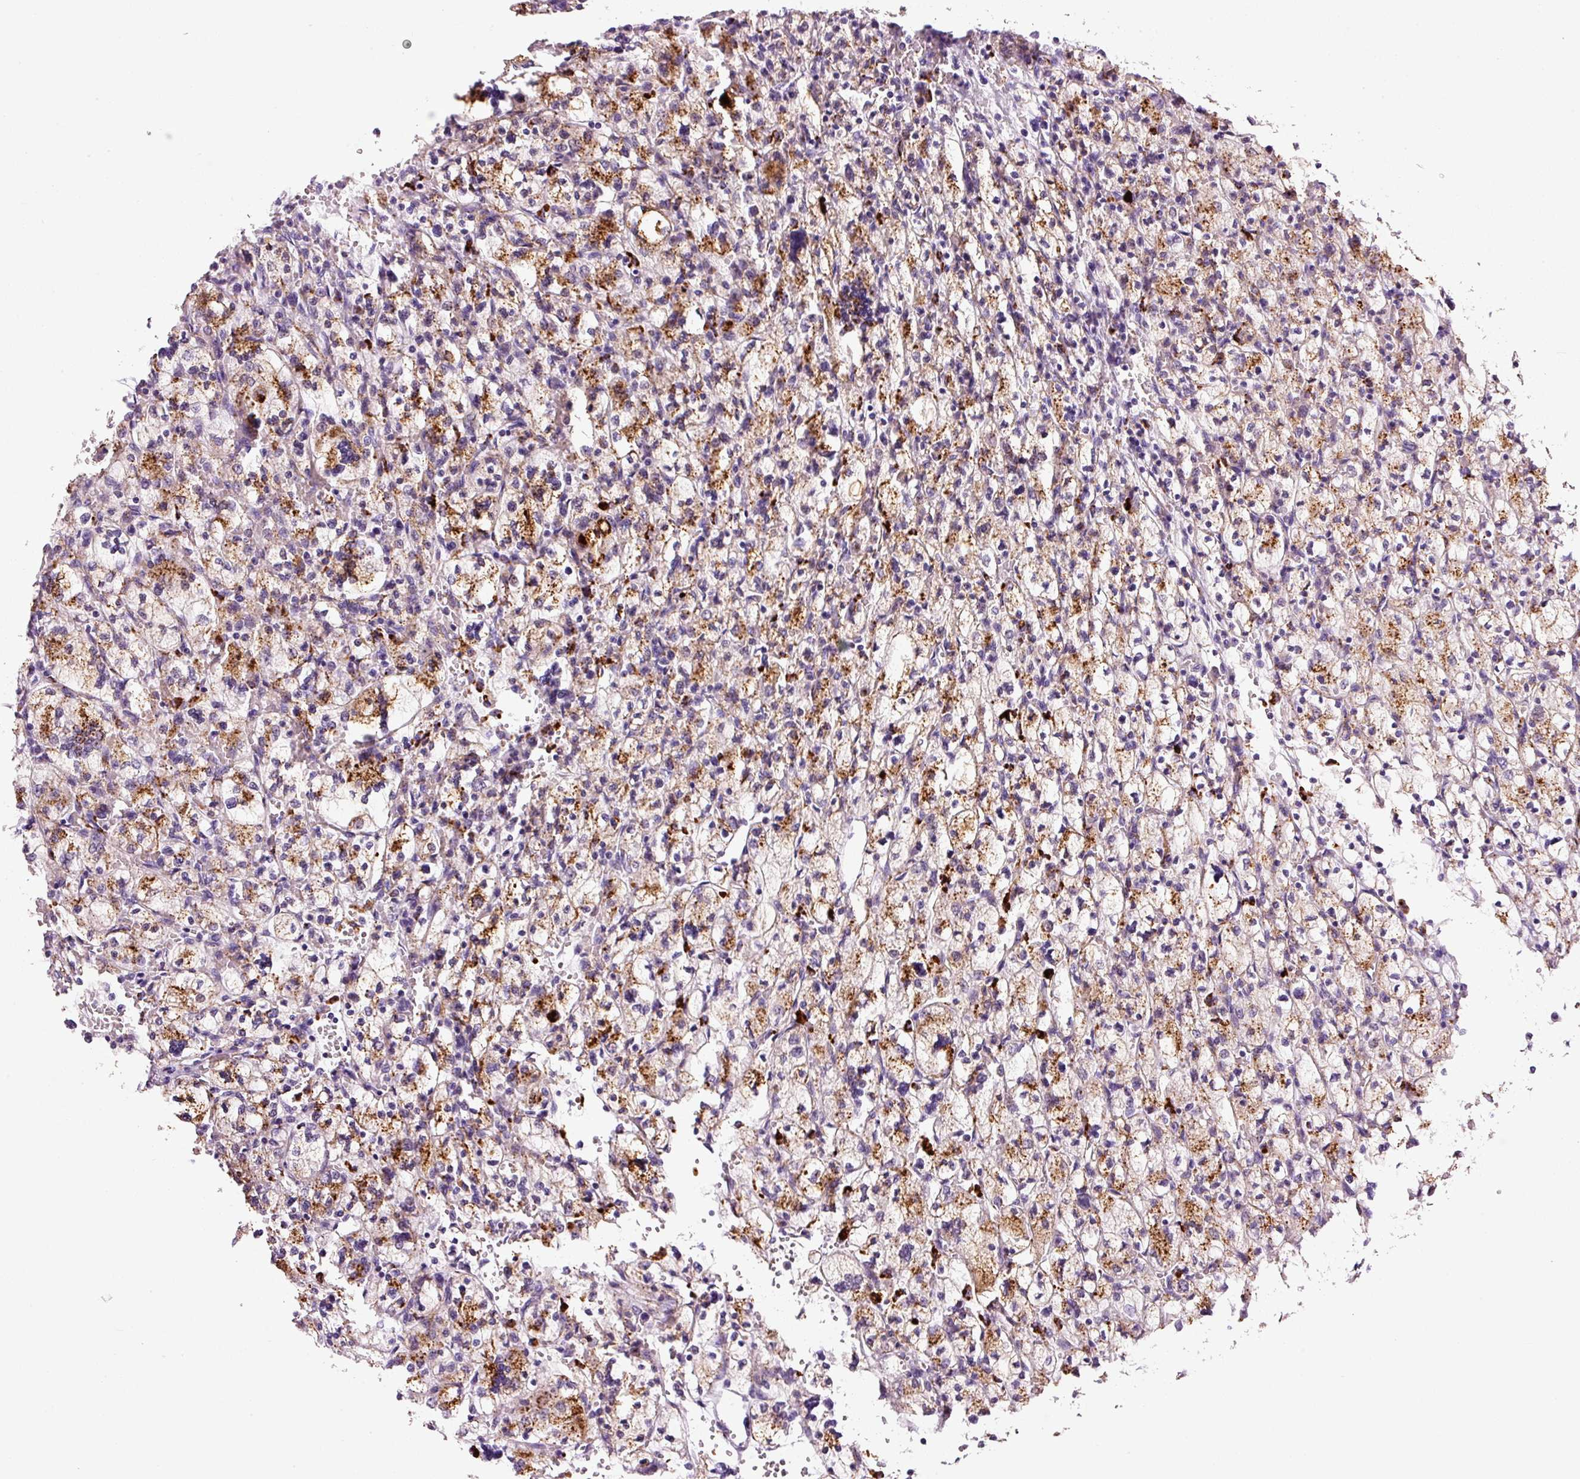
{"staining": {"intensity": "moderate", "quantity": ">75%", "location": "cytoplasmic/membranous"}, "tissue": "renal cancer", "cell_type": "Tumor cells", "image_type": "cancer", "snomed": [{"axis": "morphology", "description": "Adenocarcinoma, NOS"}, {"axis": "topography", "description": "Kidney"}], "caption": "Renal cancer was stained to show a protein in brown. There is medium levels of moderate cytoplasmic/membranous positivity in approximately >75% of tumor cells.", "gene": "ZNF639", "patient": {"sex": "female", "age": 83}}